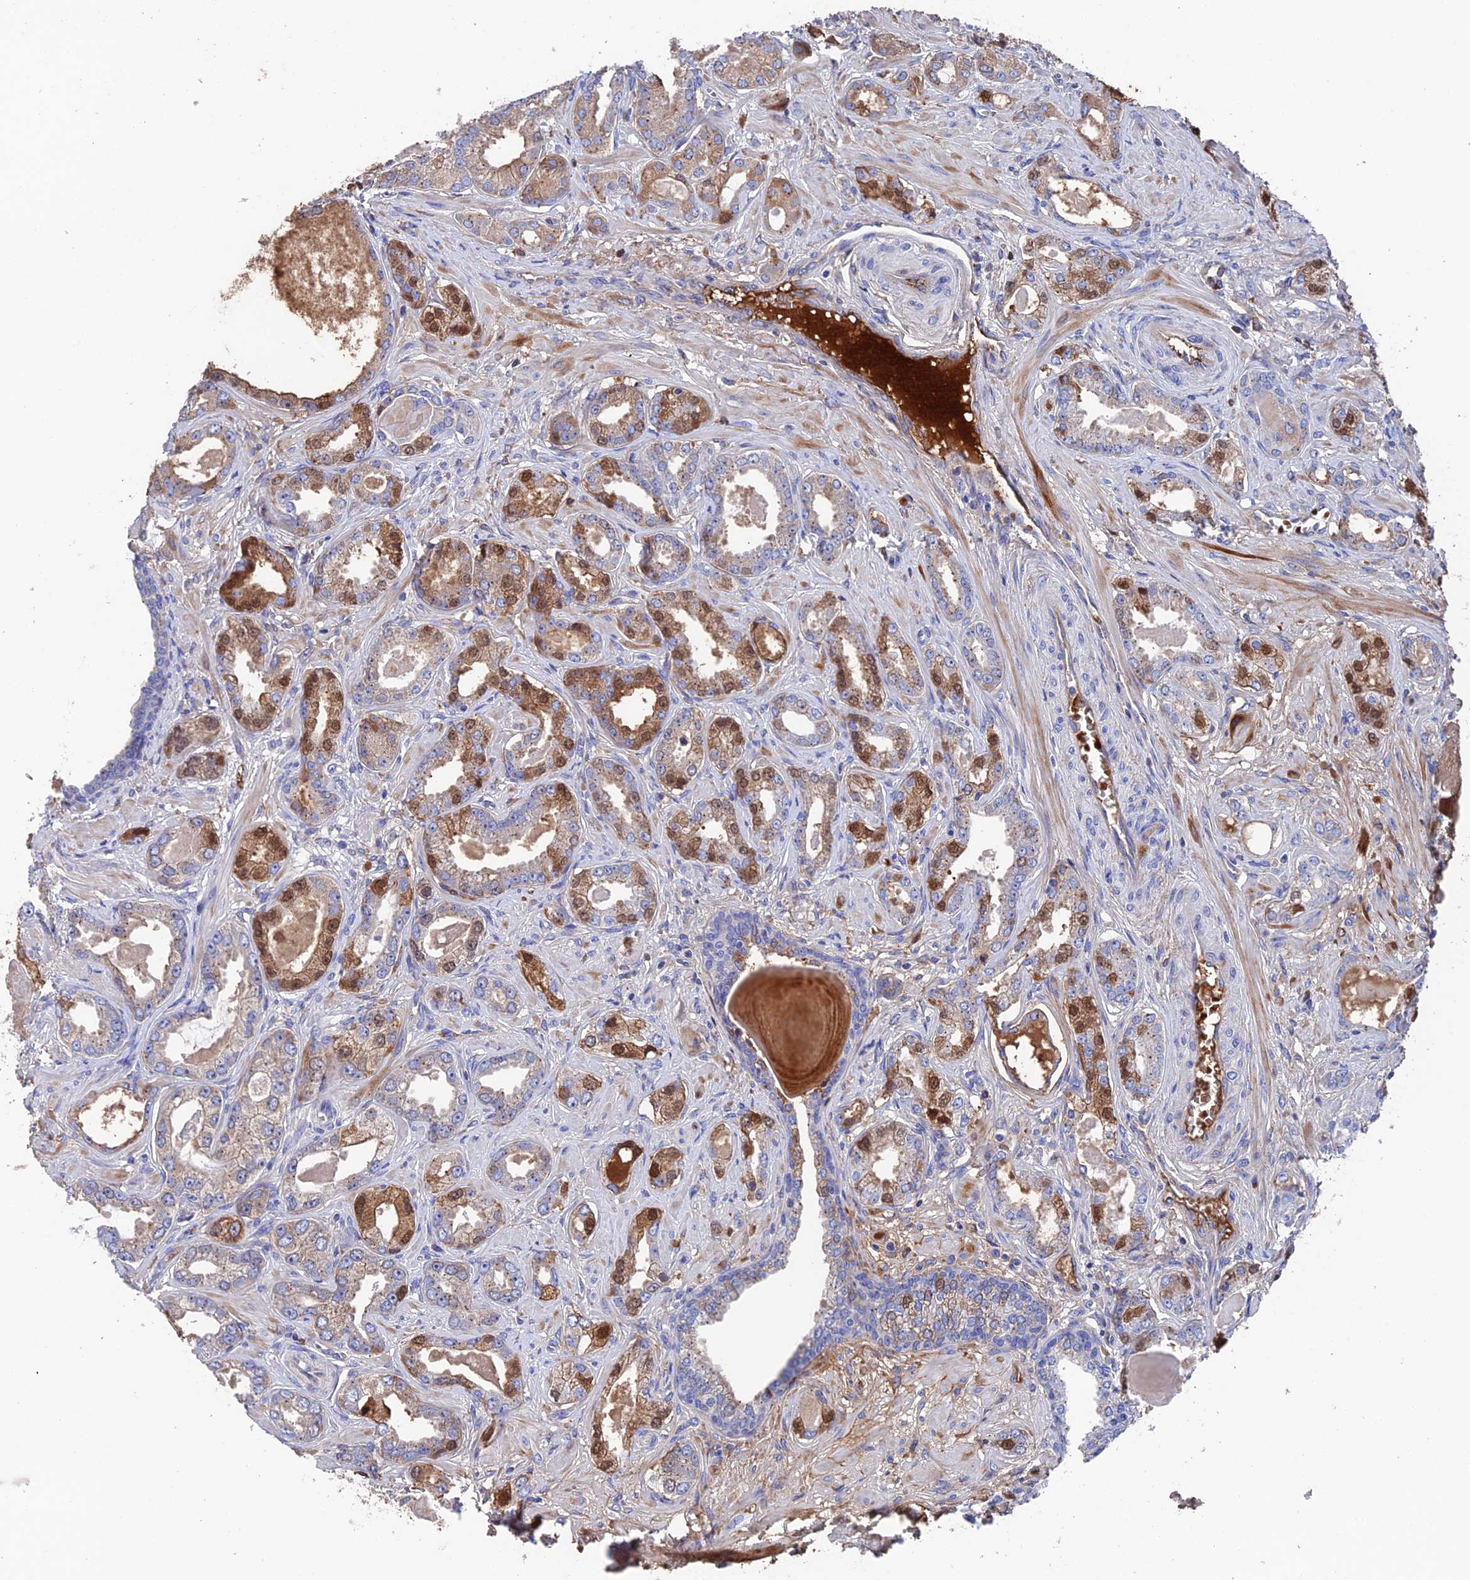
{"staining": {"intensity": "moderate", "quantity": "25%-75%", "location": "cytoplasmic/membranous,nuclear"}, "tissue": "prostate cancer", "cell_type": "Tumor cells", "image_type": "cancer", "snomed": [{"axis": "morphology", "description": "Adenocarcinoma, Low grade"}, {"axis": "topography", "description": "Prostate"}], "caption": "Protein staining of prostate cancer tissue shows moderate cytoplasmic/membranous and nuclear staining in about 25%-75% of tumor cells.", "gene": "HPF1", "patient": {"sex": "male", "age": 64}}